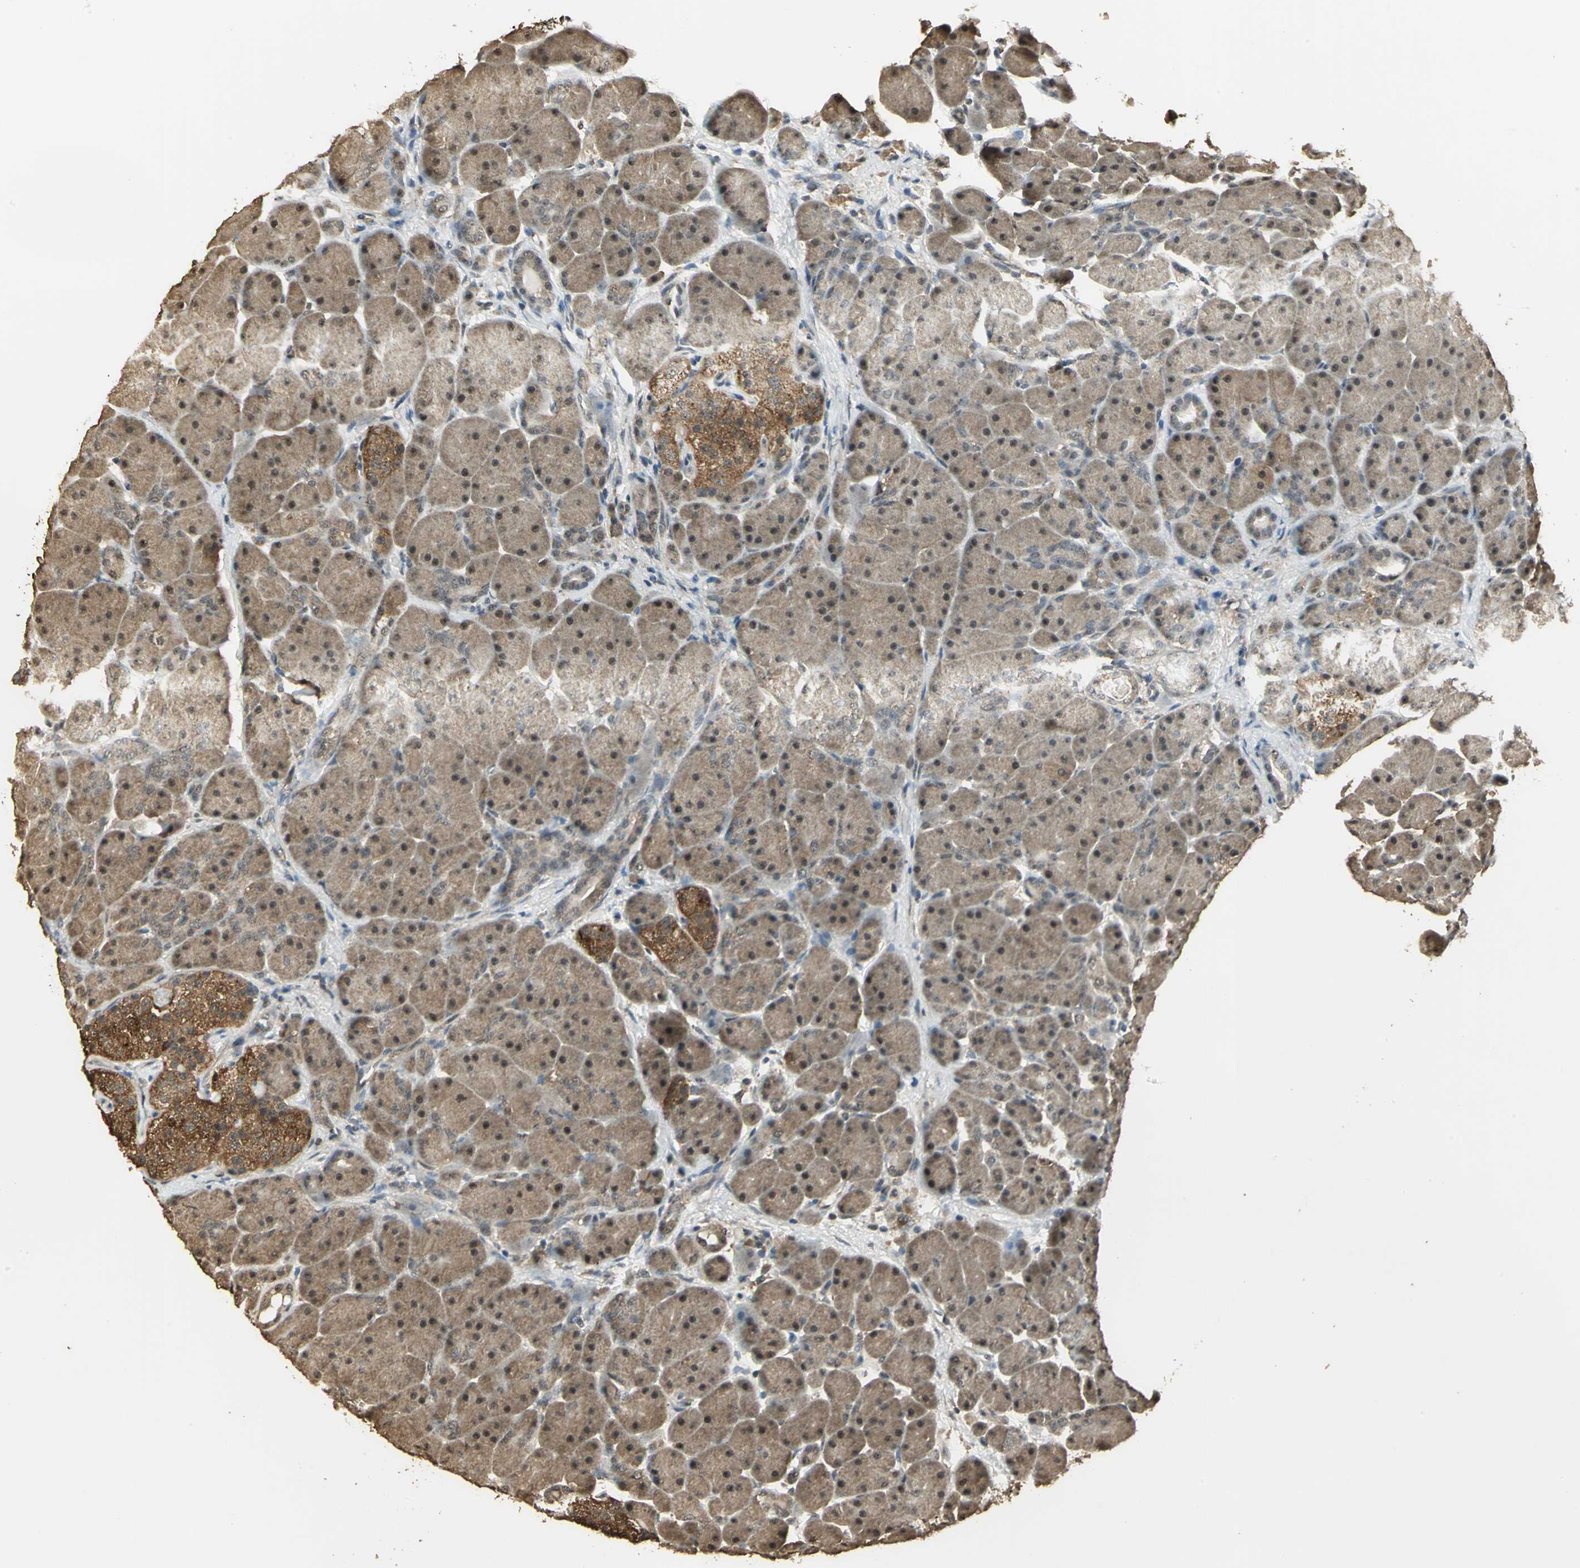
{"staining": {"intensity": "moderate", "quantity": ">75%", "location": "cytoplasmic/membranous"}, "tissue": "pancreas", "cell_type": "Exocrine glandular cells", "image_type": "normal", "snomed": [{"axis": "morphology", "description": "Normal tissue, NOS"}, {"axis": "topography", "description": "Pancreas"}], "caption": "Brown immunohistochemical staining in benign human pancreas reveals moderate cytoplasmic/membranous positivity in about >75% of exocrine glandular cells.", "gene": "UCHL5", "patient": {"sex": "male", "age": 66}}